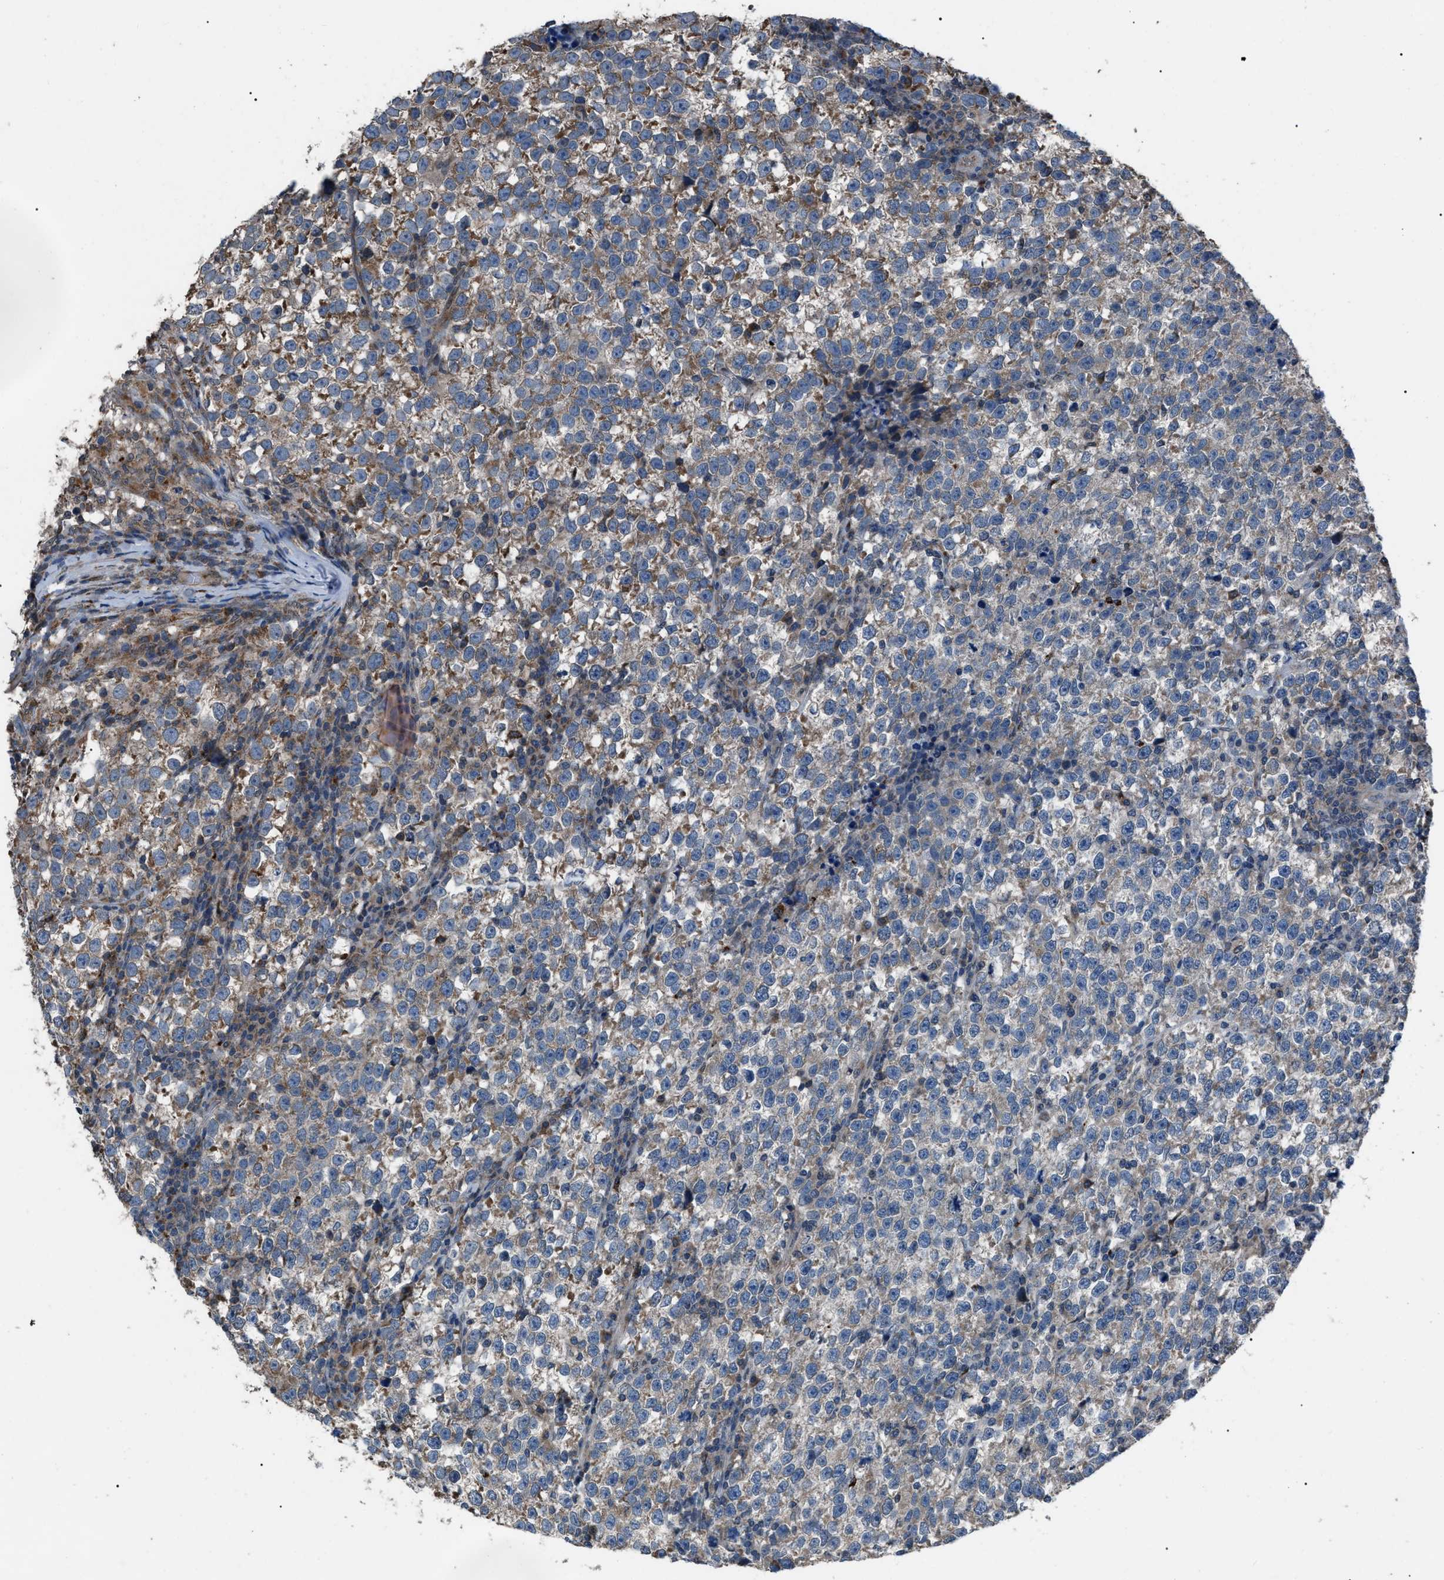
{"staining": {"intensity": "moderate", "quantity": "25%-75%", "location": "cytoplasmic/membranous"}, "tissue": "testis cancer", "cell_type": "Tumor cells", "image_type": "cancer", "snomed": [{"axis": "morphology", "description": "Normal tissue, NOS"}, {"axis": "morphology", "description": "Seminoma, NOS"}, {"axis": "topography", "description": "Testis"}], "caption": "A brown stain labels moderate cytoplasmic/membranous staining of a protein in human seminoma (testis) tumor cells.", "gene": "ZFAND2A", "patient": {"sex": "male", "age": 43}}